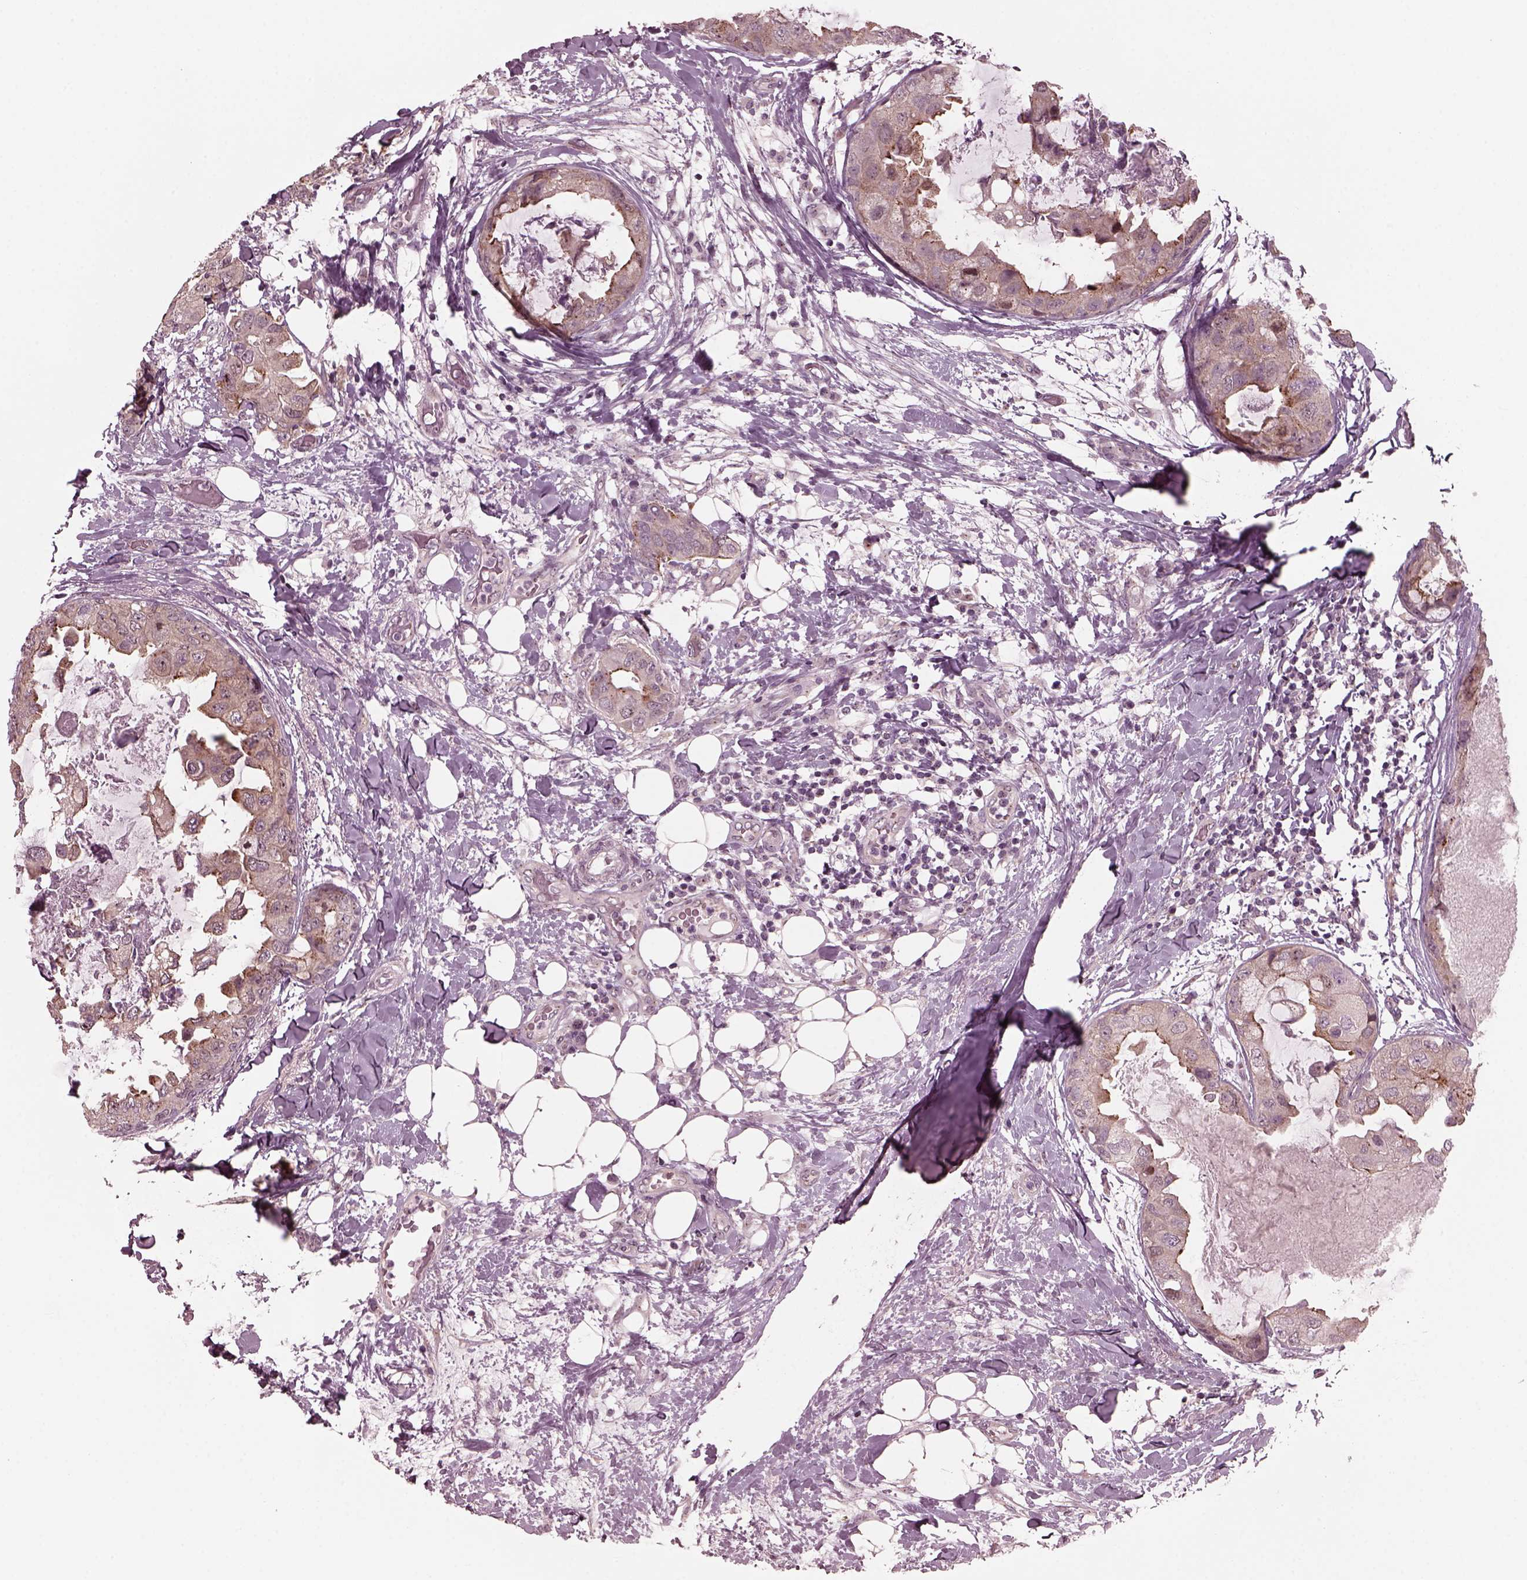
{"staining": {"intensity": "negative", "quantity": "none", "location": "none"}, "tissue": "breast cancer", "cell_type": "Tumor cells", "image_type": "cancer", "snomed": [{"axis": "morphology", "description": "Normal tissue, NOS"}, {"axis": "morphology", "description": "Duct carcinoma"}, {"axis": "topography", "description": "Breast"}], "caption": "This histopathology image is of breast invasive ductal carcinoma stained with immunohistochemistry (IHC) to label a protein in brown with the nuclei are counter-stained blue. There is no positivity in tumor cells. (Brightfield microscopy of DAB immunohistochemistry at high magnification).", "gene": "SAXO1", "patient": {"sex": "female", "age": 40}}